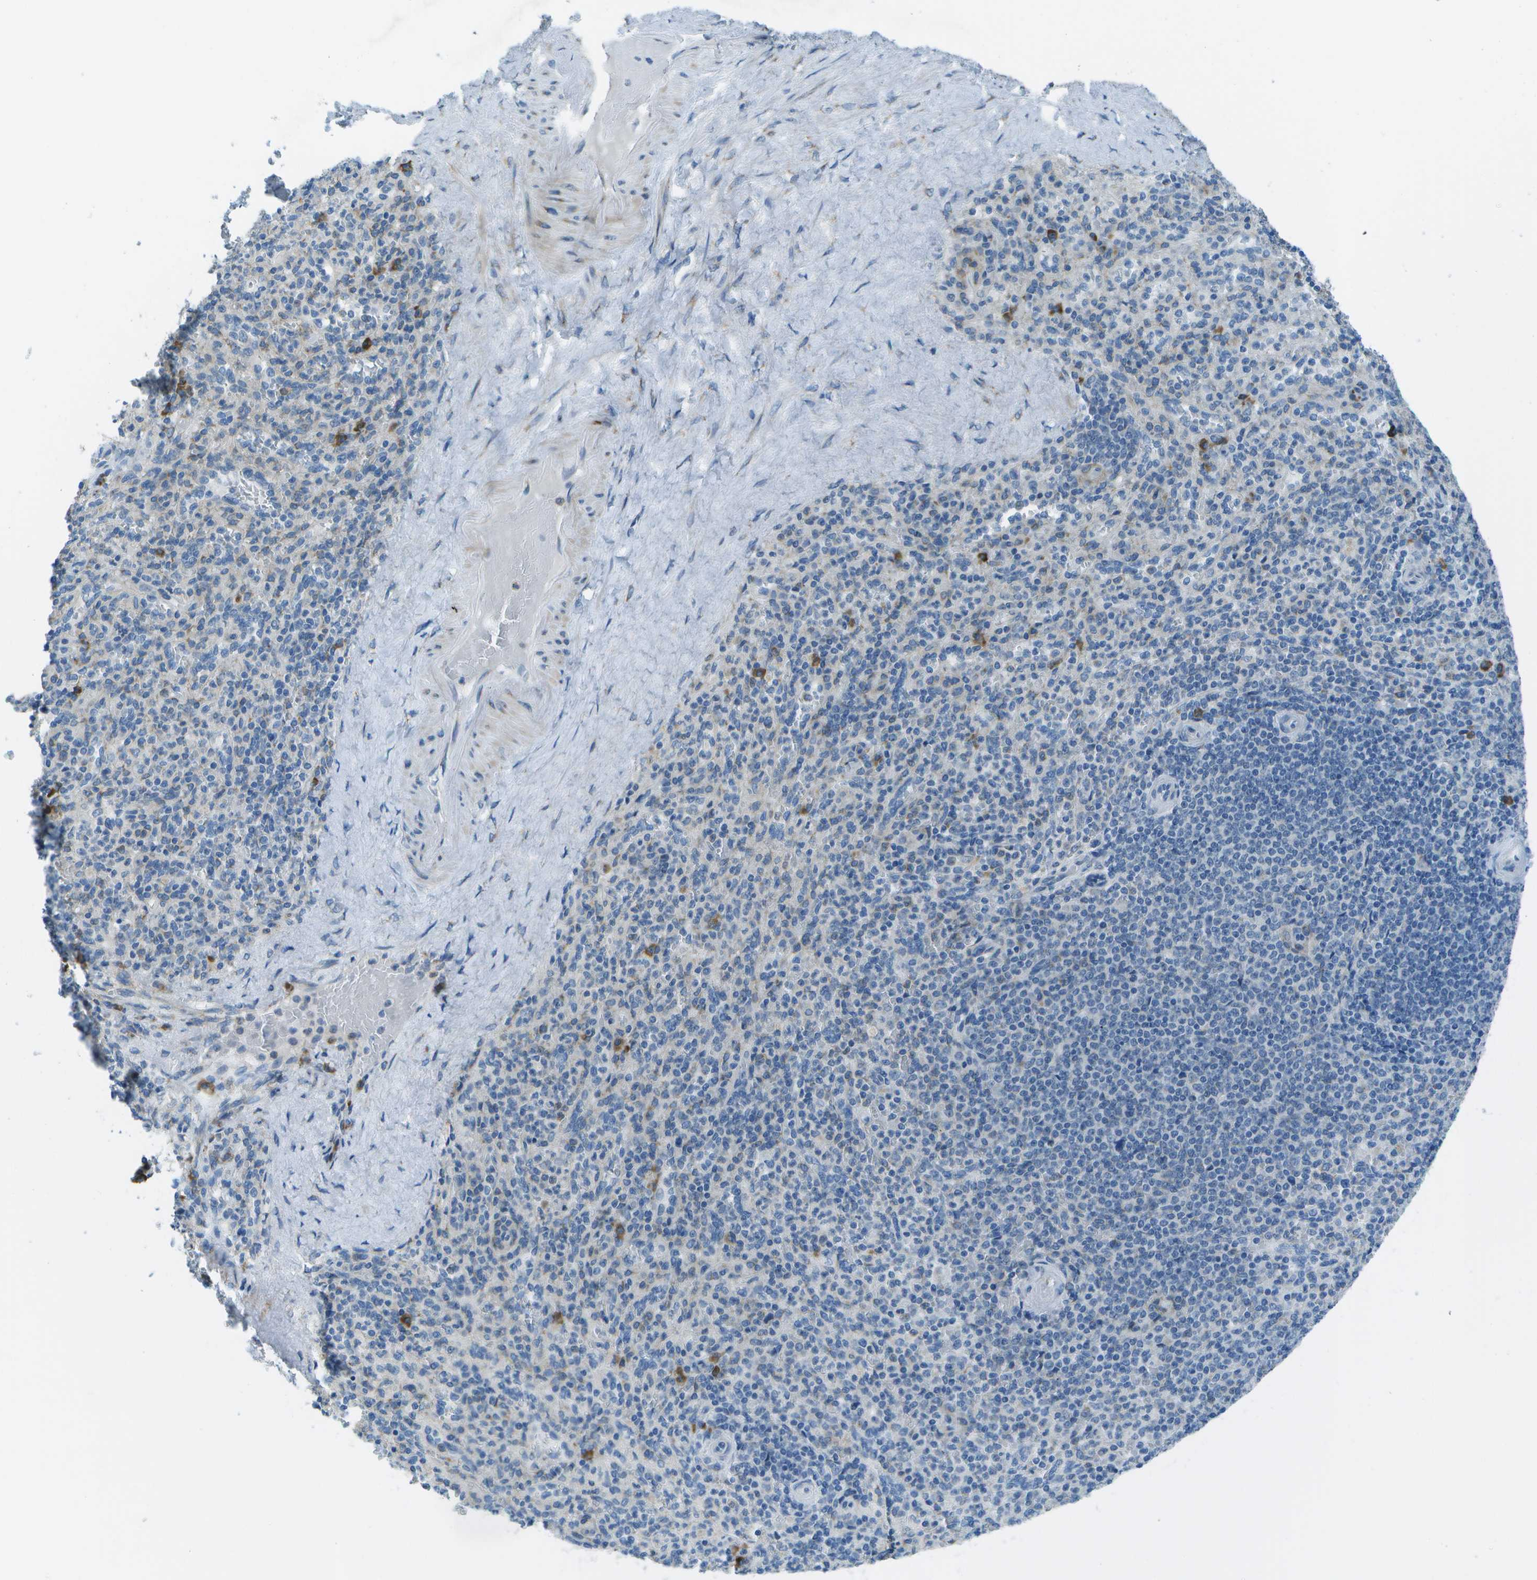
{"staining": {"intensity": "negative", "quantity": "none", "location": "none"}, "tissue": "spleen", "cell_type": "Cells in red pulp", "image_type": "normal", "snomed": [{"axis": "morphology", "description": "Normal tissue, NOS"}, {"axis": "topography", "description": "Spleen"}], "caption": "Immunohistochemistry histopathology image of unremarkable human spleen stained for a protein (brown), which reveals no expression in cells in red pulp.", "gene": "KCTD3", "patient": {"sex": "male", "age": 36}}